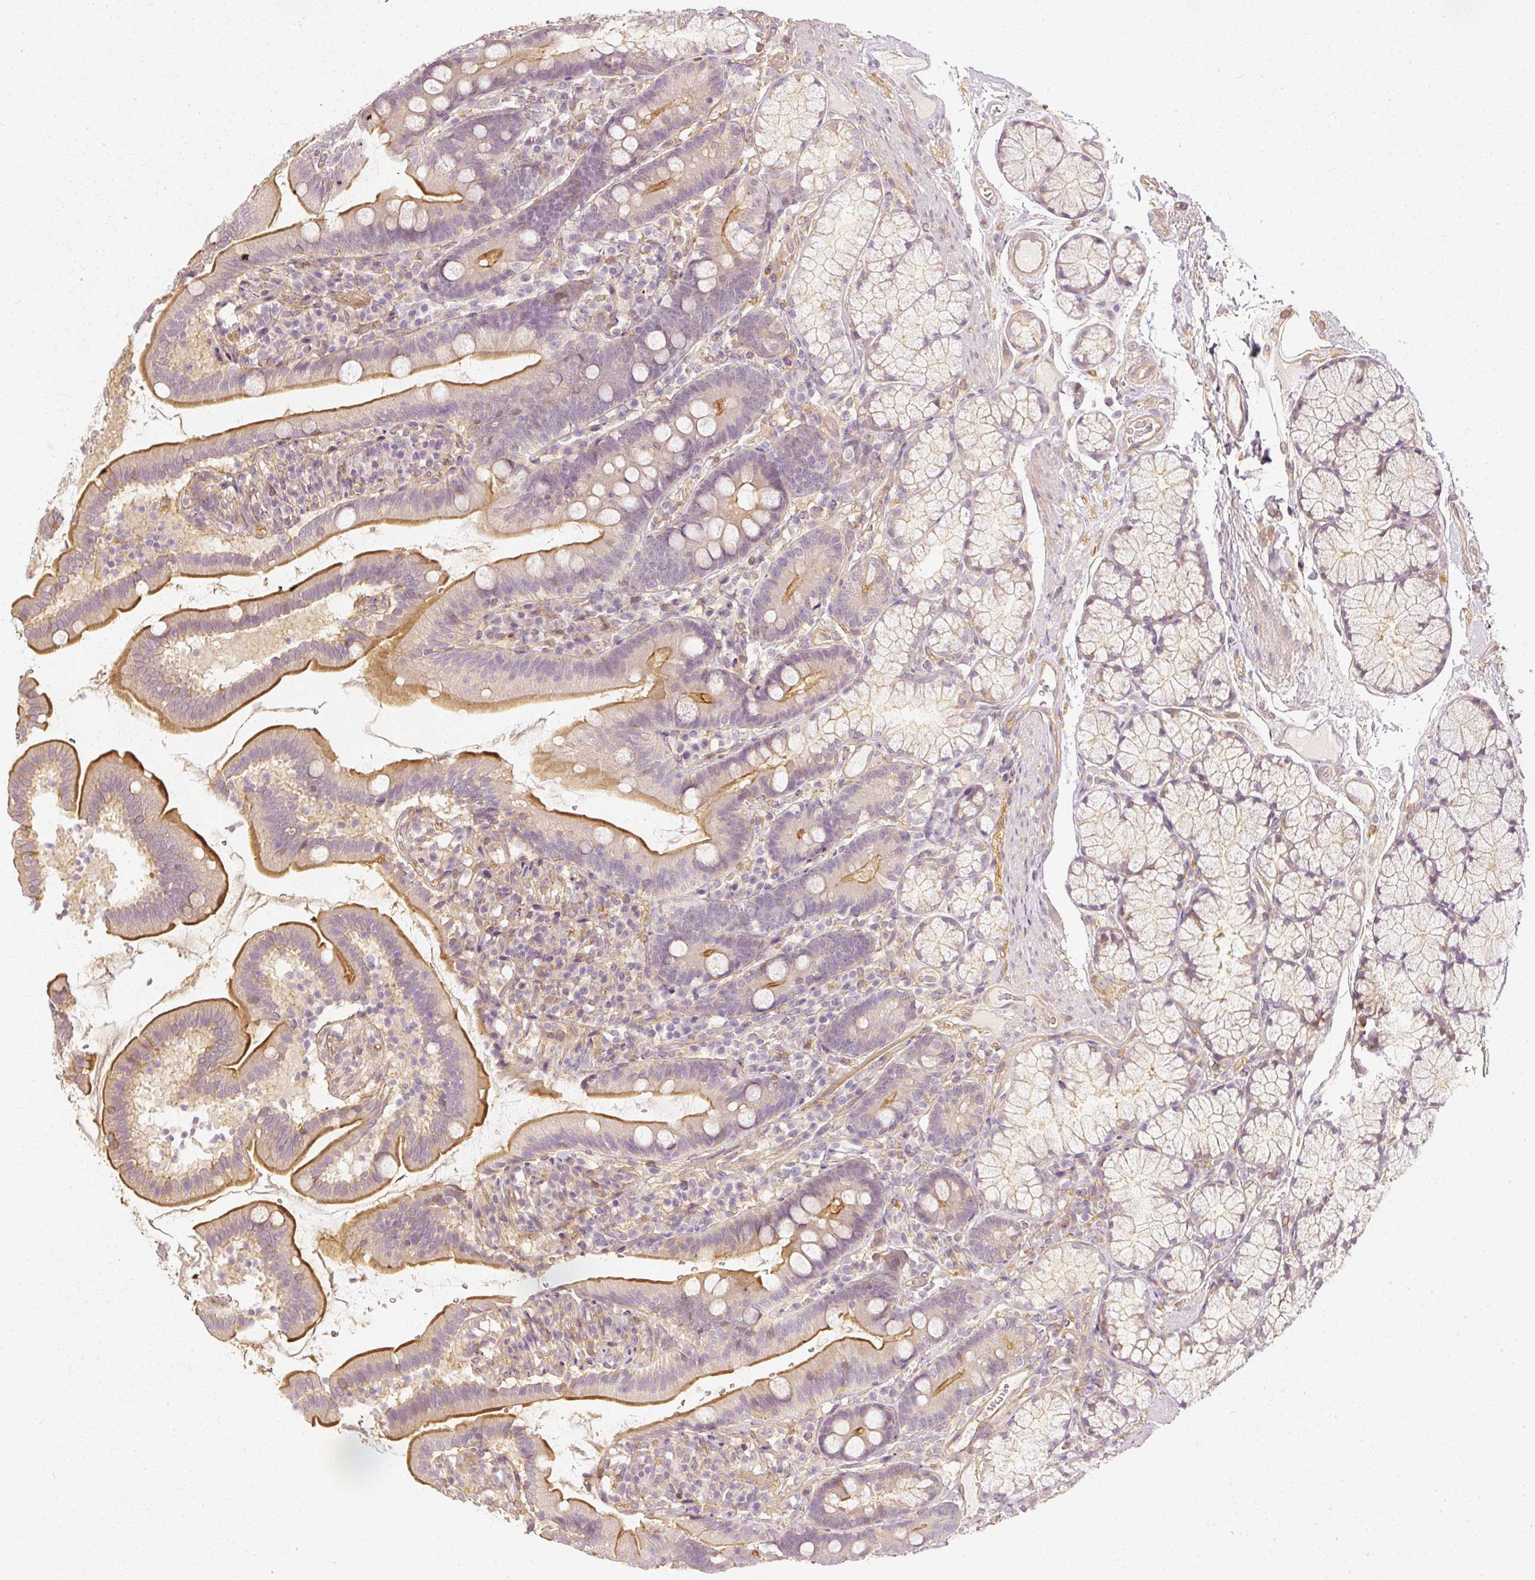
{"staining": {"intensity": "moderate", "quantity": "25%-75%", "location": "cytoplasmic/membranous"}, "tissue": "duodenum", "cell_type": "Glandular cells", "image_type": "normal", "snomed": [{"axis": "morphology", "description": "Normal tissue, NOS"}, {"axis": "topography", "description": "Duodenum"}], "caption": "Immunohistochemistry (IHC) micrograph of benign duodenum: duodenum stained using IHC shows medium levels of moderate protein expression localized specifically in the cytoplasmic/membranous of glandular cells, appearing as a cytoplasmic/membranous brown color.", "gene": "GNAQ", "patient": {"sex": "female", "age": 67}}